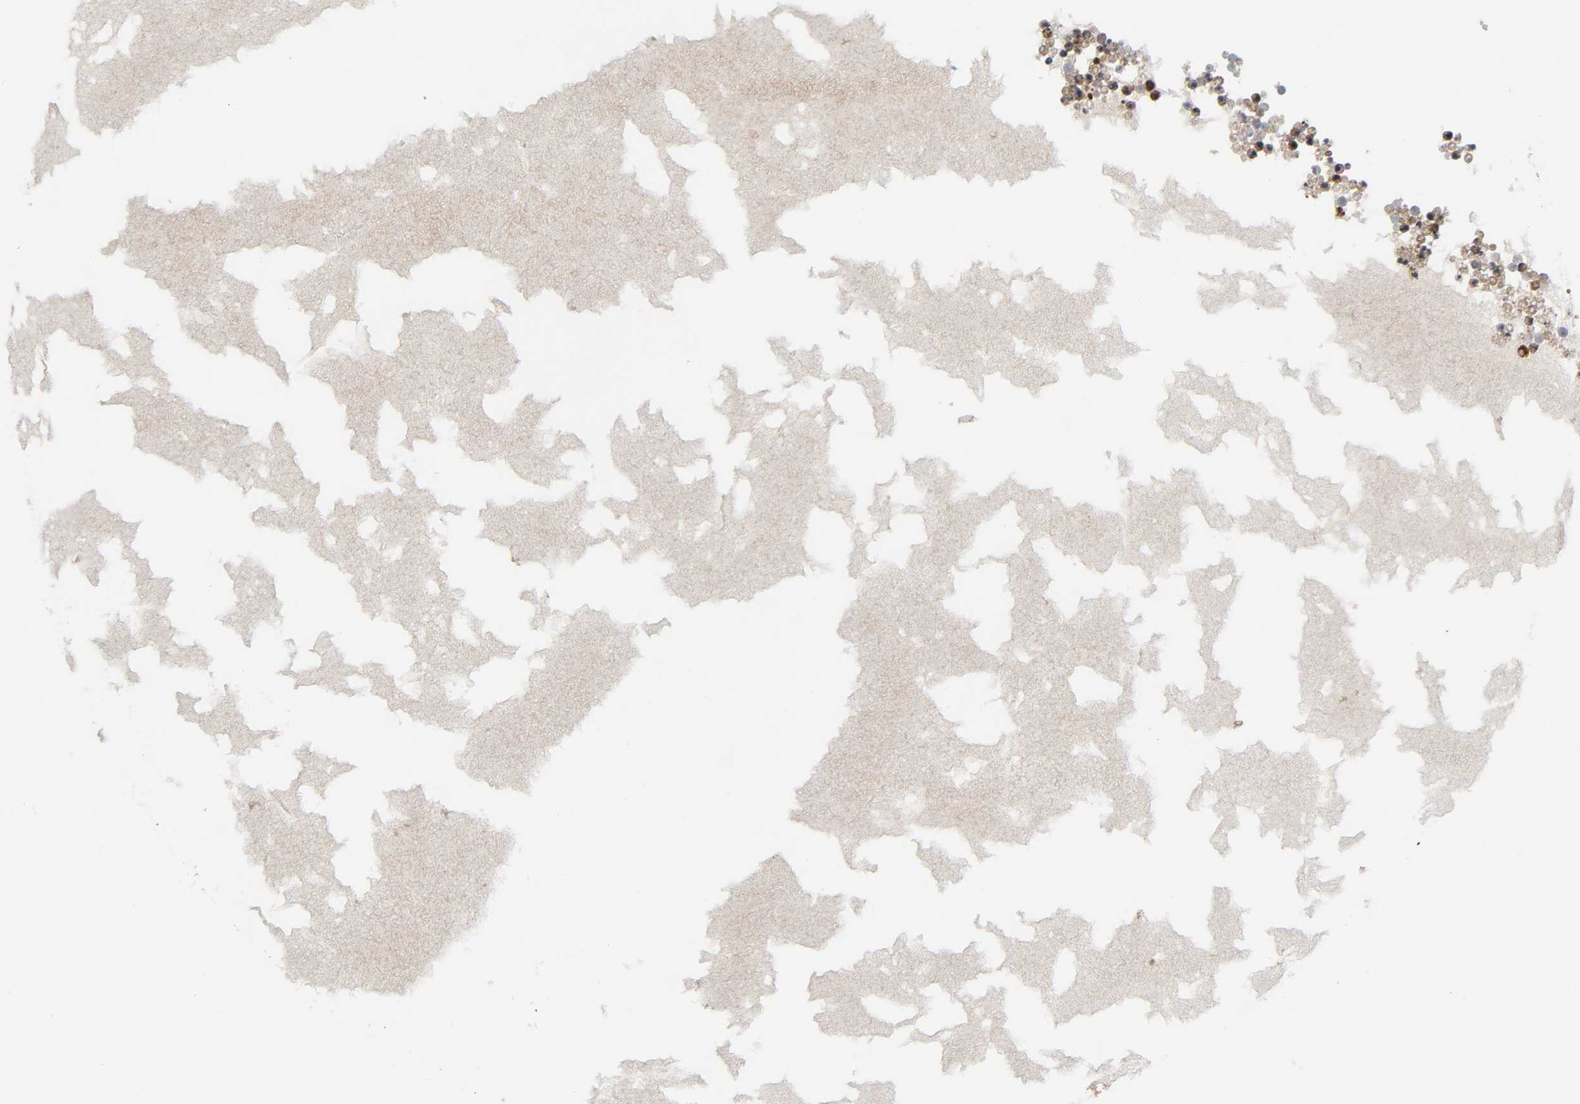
{"staining": {"intensity": "moderate", "quantity": ">75%", "location": "cytoplasmic/membranous,nuclear"}, "tissue": "ovary", "cell_type": "Follicle cells", "image_type": "normal", "snomed": [{"axis": "morphology", "description": "Normal tissue, NOS"}, {"axis": "topography", "description": "Ovary"}], "caption": "Immunohistochemistry (IHC) (DAB (3,3'-diaminobenzidine)) staining of benign human ovary shows moderate cytoplasmic/membranous,nuclear protein staining in approximately >75% of follicle cells. Using DAB (brown) and hematoxylin (blue) stains, captured at high magnification using brightfield microscopy.", "gene": "MAPK1", "patient": {"sex": "female", "age": 35}}